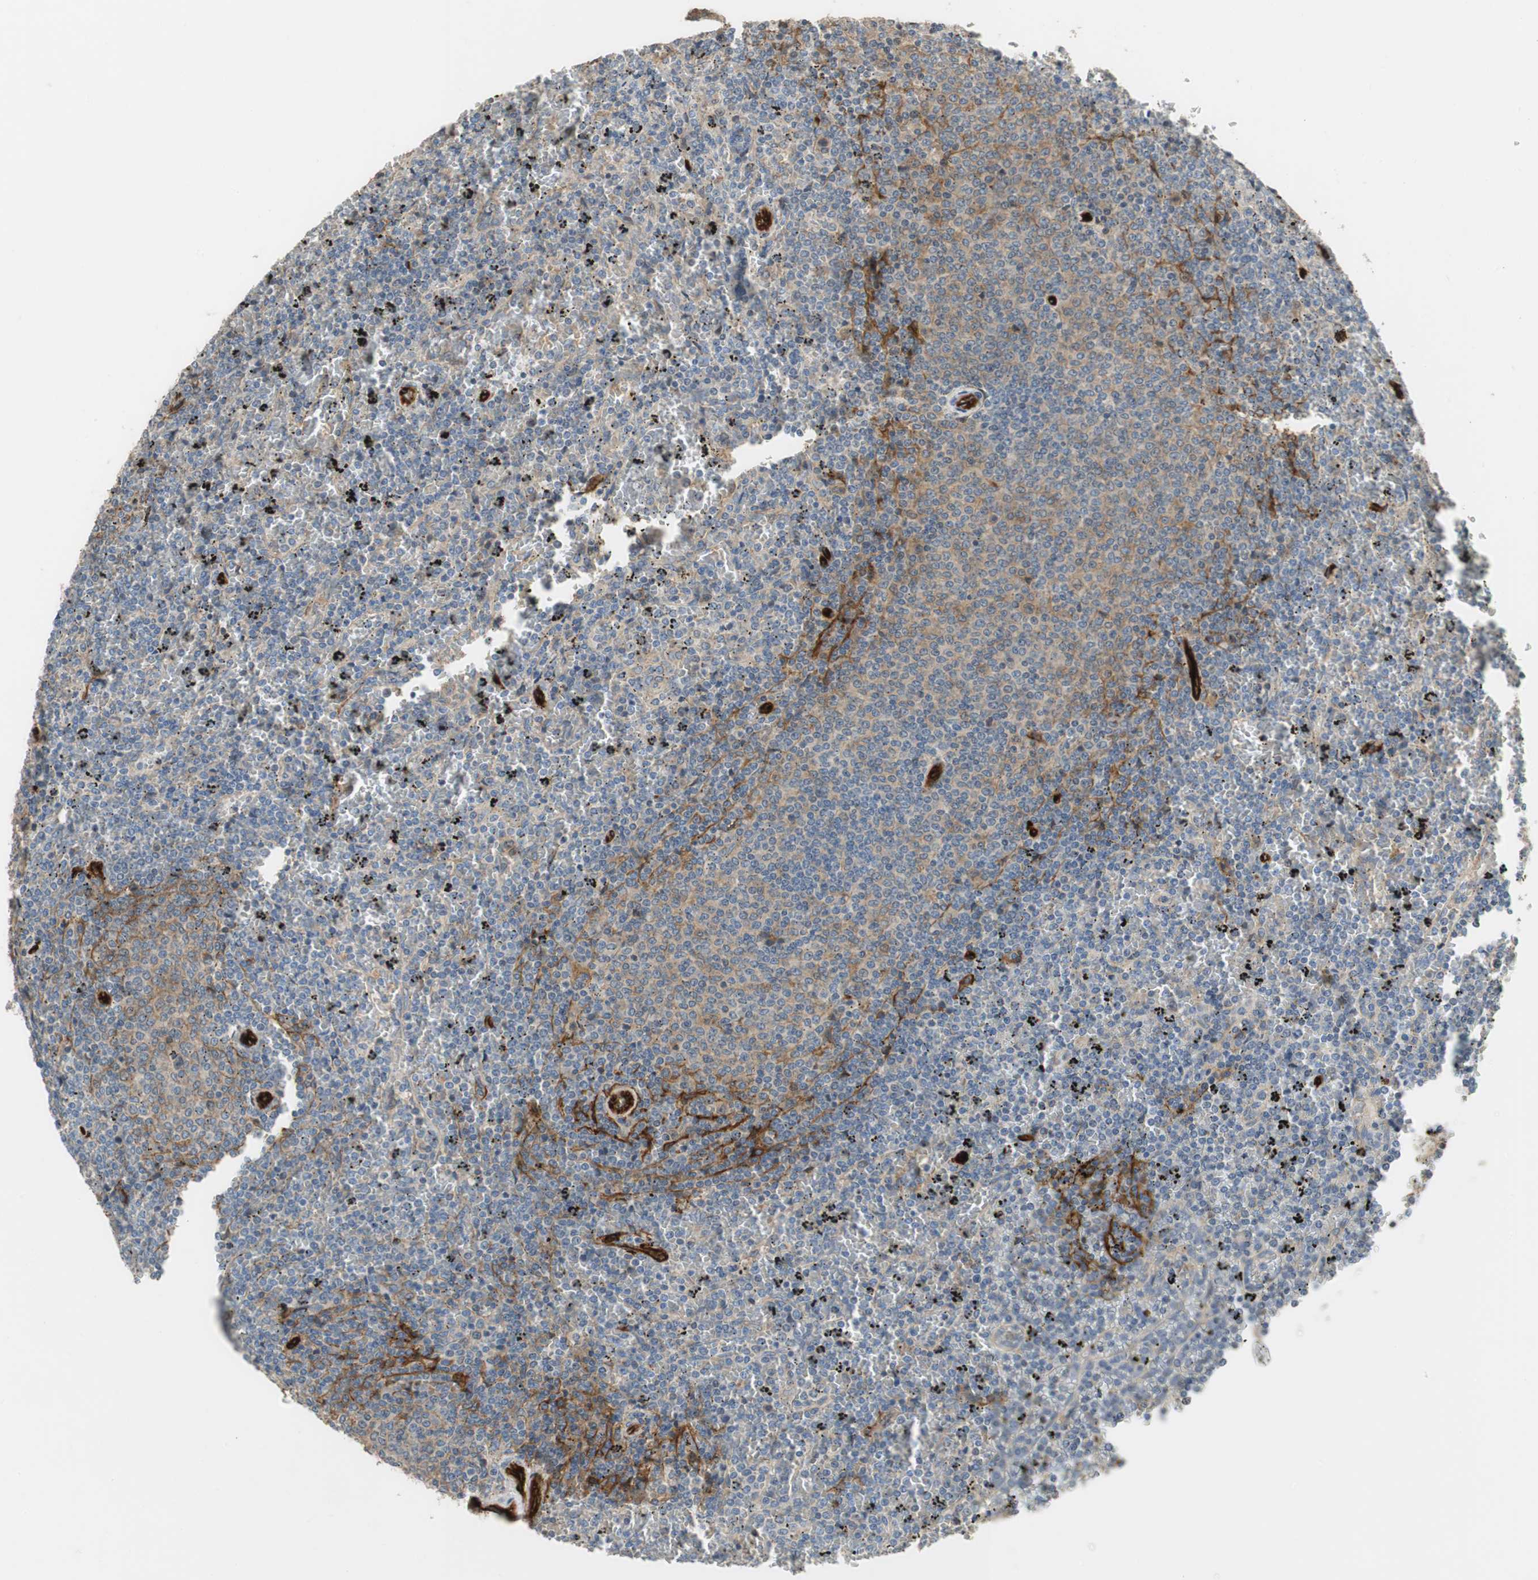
{"staining": {"intensity": "negative", "quantity": "none", "location": "none"}, "tissue": "lymphoma", "cell_type": "Tumor cells", "image_type": "cancer", "snomed": [{"axis": "morphology", "description": "Malignant lymphoma, non-Hodgkin's type, Low grade"}, {"axis": "topography", "description": "Spleen"}], "caption": "The photomicrograph reveals no significant expression in tumor cells of low-grade malignant lymphoma, non-Hodgkin's type. The staining is performed using DAB brown chromogen with nuclei counter-stained in using hematoxylin.", "gene": "ALPL", "patient": {"sex": "female", "age": 77}}